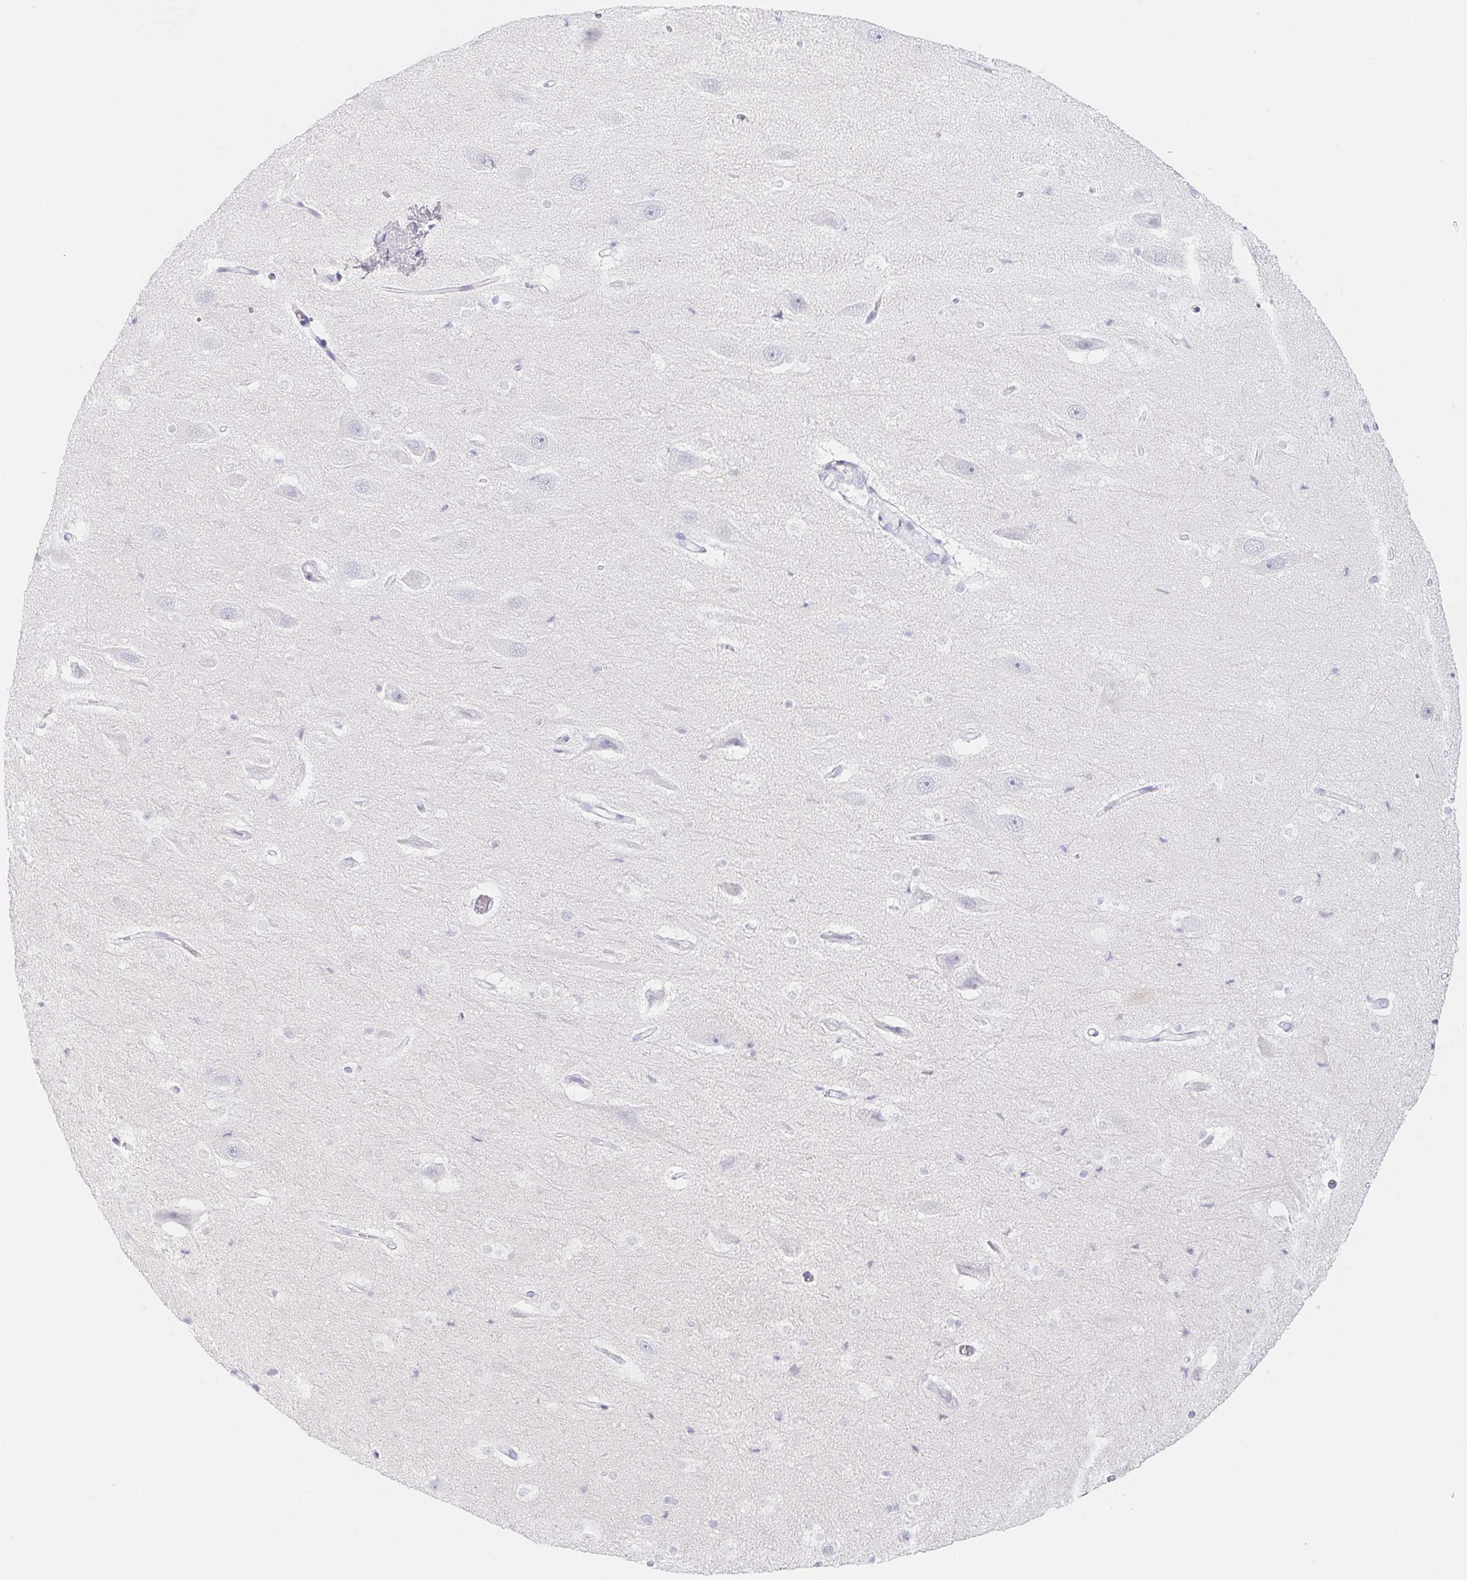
{"staining": {"intensity": "negative", "quantity": "none", "location": "none"}, "tissue": "hippocampus", "cell_type": "Glial cells", "image_type": "normal", "snomed": [{"axis": "morphology", "description": "Normal tissue, NOS"}, {"axis": "topography", "description": "Hippocampus"}], "caption": "Glial cells show no significant positivity in unremarkable hippocampus. (Brightfield microscopy of DAB (3,3'-diaminobenzidine) IHC at high magnification).", "gene": "ZBBX", "patient": {"sex": "male", "age": 26}}